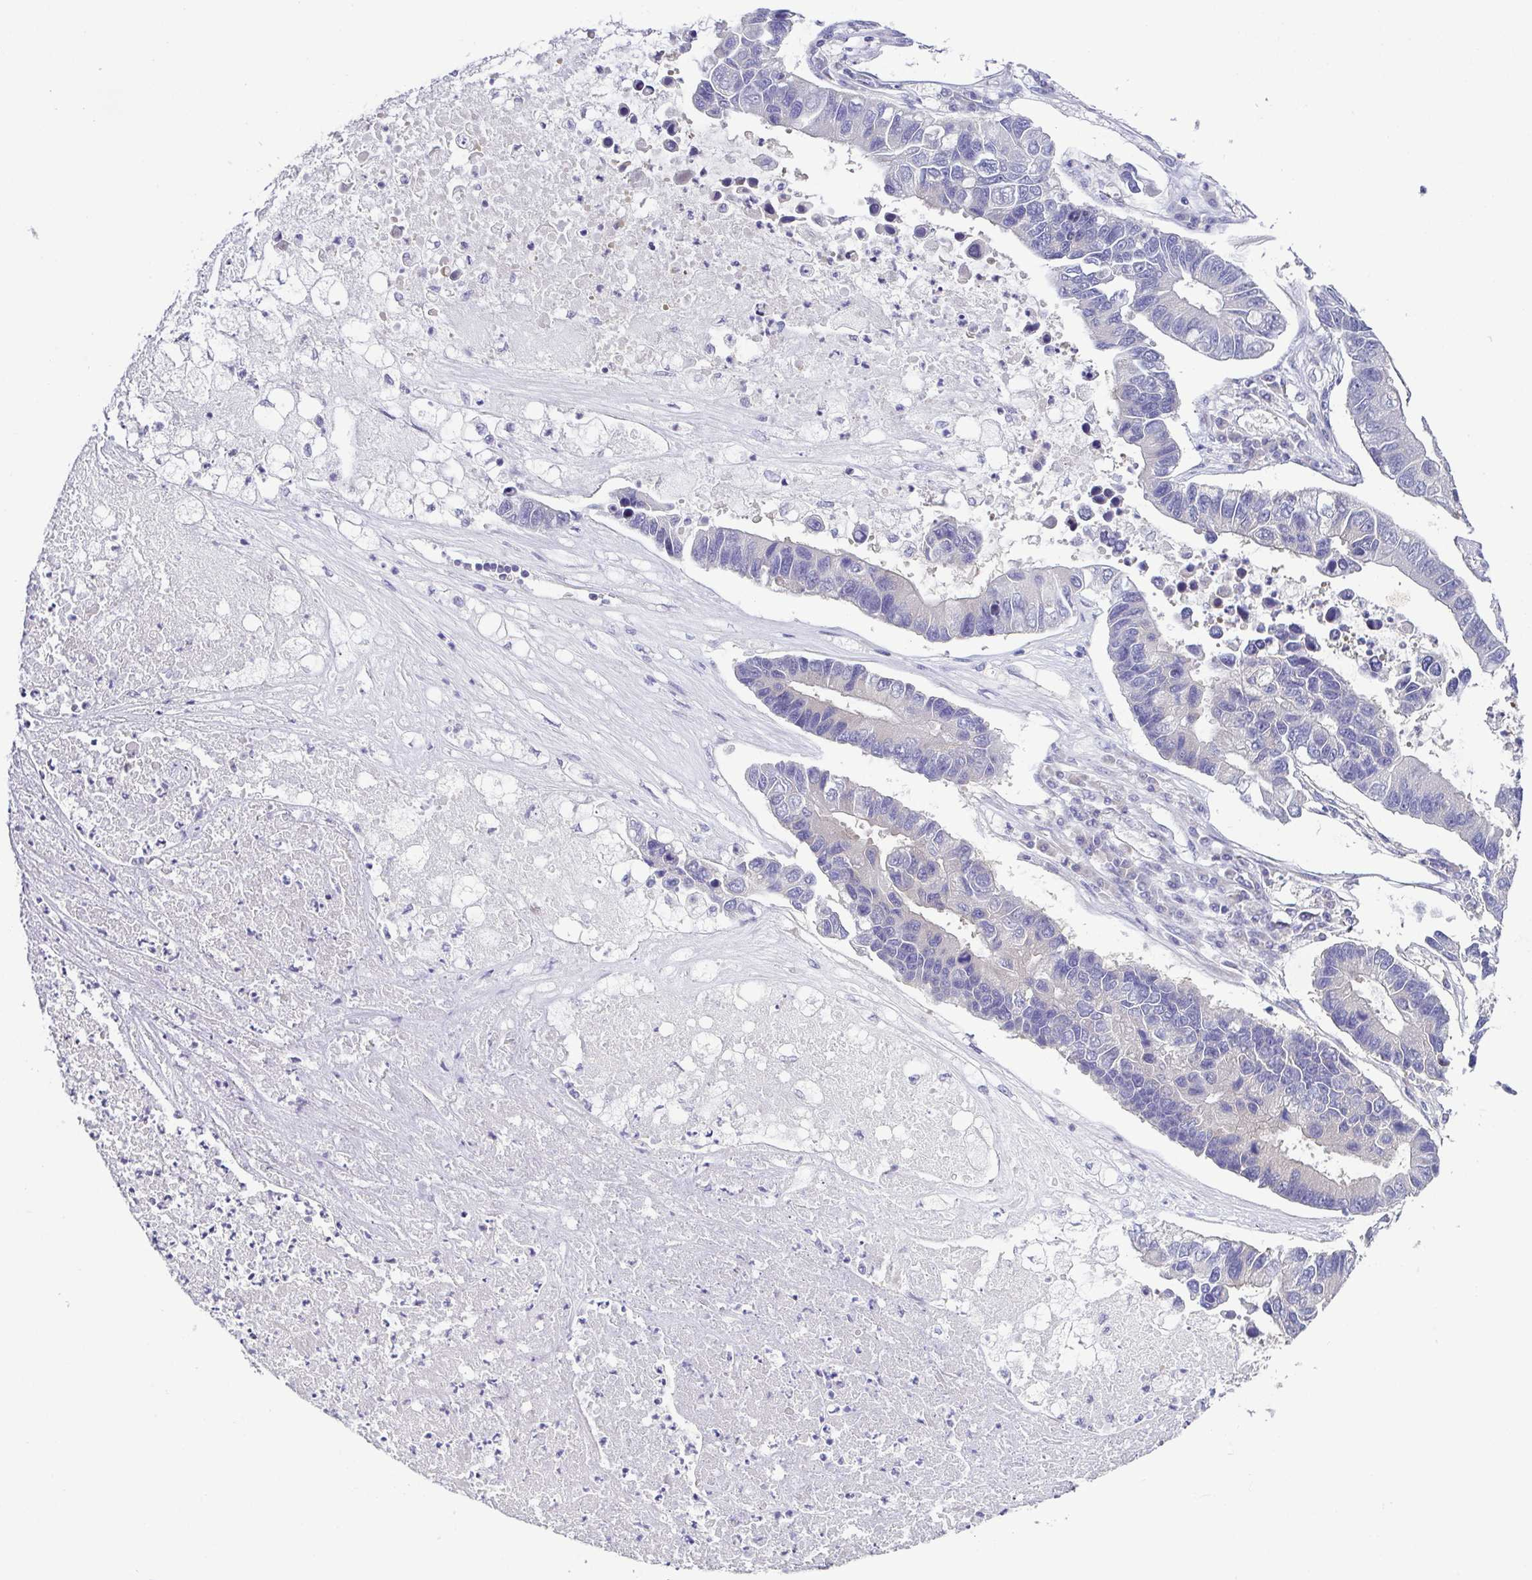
{"staining": {"intensity": "negative", "quantity": "none", "location": "none"}, "tissue": "lung cancer", "cell_type": "Tumor cells", "image_type": "cancer", "snomed": [{"axis": "morphology", "description": "Adenocarcinoma, NOS"}, {"axis": "topography", "description": "Bronchus"}, {"axis": "topography", "description": "Lung"}], "caption": "Photomicrograph shows no significant protein expression in tumor cells of adenocarcinoma (lung).", "gene": "CFAP97D1", "patient": {"sex": "female", "age": 51}}